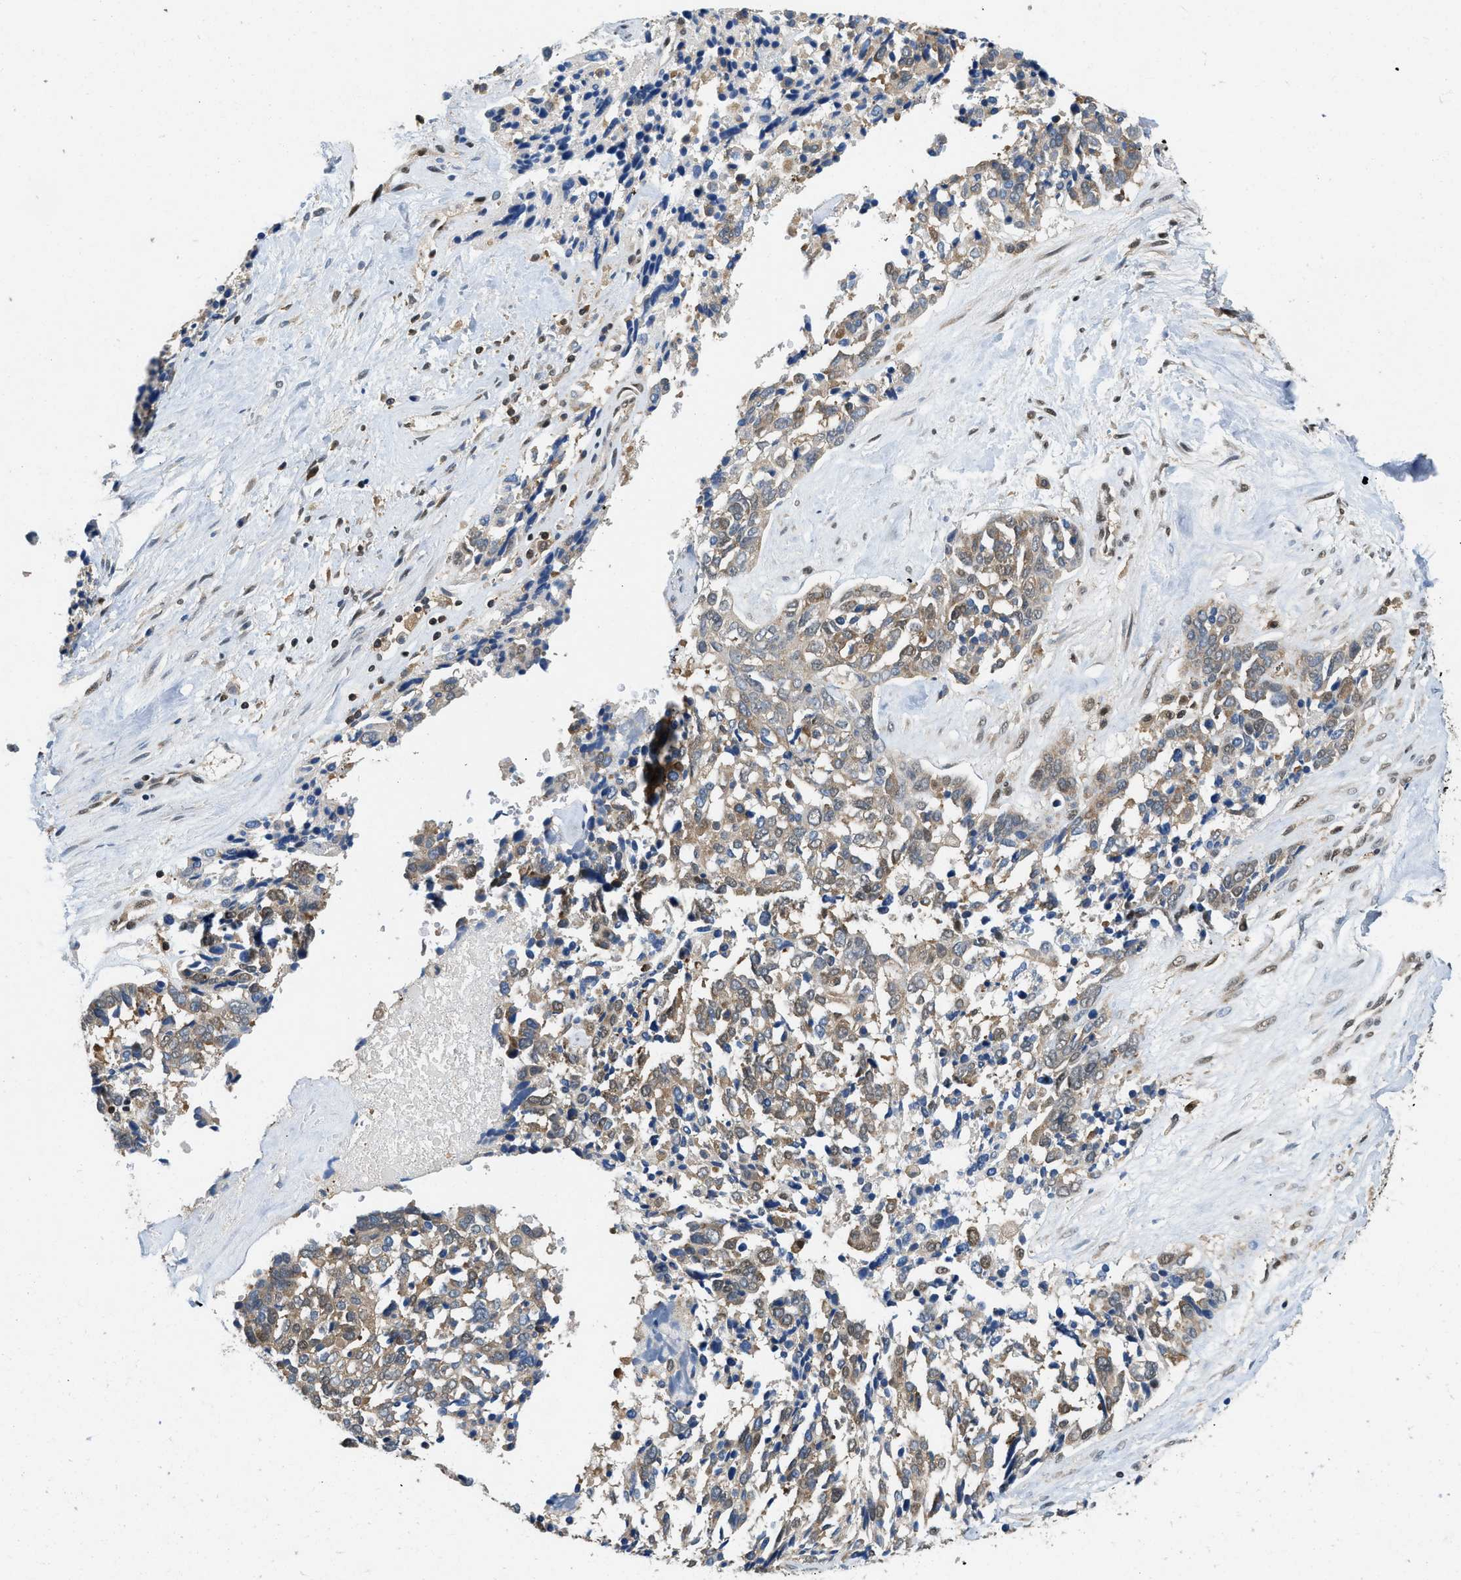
{"staining": {"intensity": "weak", "quantity": "25%-75%", "location": "cytoplasmic/membranous"}, "tissue": "ovarian cancer", "cell_type": "Tumor cells", "image_type": "cancer", "snomed": [{"axis": "morphology", "description": "Cystadenocarcinoma, serous, NOS"}, {"axis": "topography", "description": "Ovary"}], "caption": "A brown stain highlights weak cytoplasmic/membranous positivity of a protein in human ovarian cancer tumor cells.", "gene": "ATF7IP", "patient": {"sex": "female", "age": 44}}